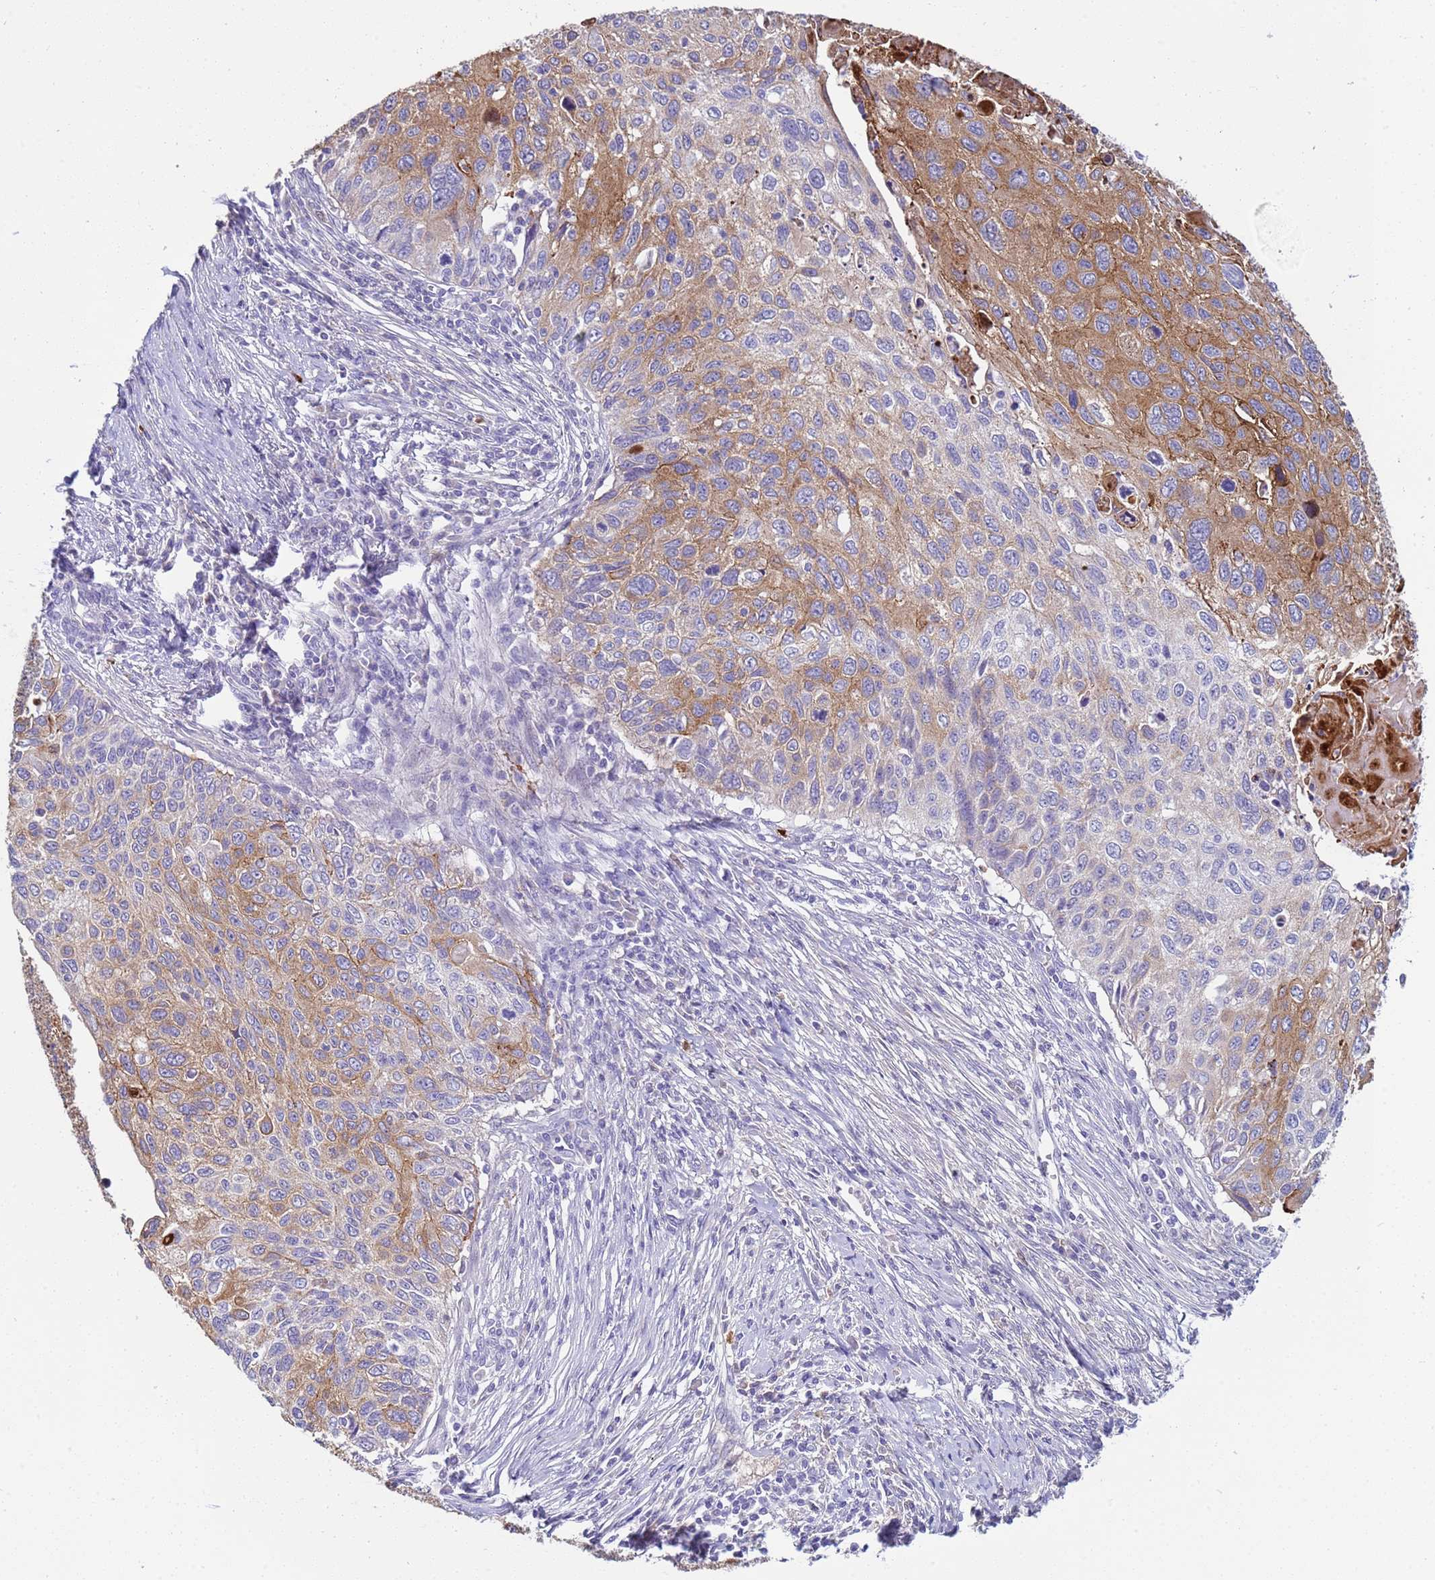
{"staining": {"intensity": "moderate", "quantity": "25%-75%", "location": "cytoplasmic/membranous"}, "tissue": "cervical cancer", "cell_type": "Tumor cells", "image_type": "cancer", "snomed": [{"axis": "morphology", "description": "Squamous cell carcinoma, NOS"}, {"axis": "topography", "description": "Cervix"}], "caption": "This is an image of immunohistochemistry (IHC) staining of squamous cell carcinoma (cervical), which shows moderate expression in the cytoplasmic/membranous of tumor cells.", "gene": "TRIM51", "patient": {"sex": "female", "age": 70}}